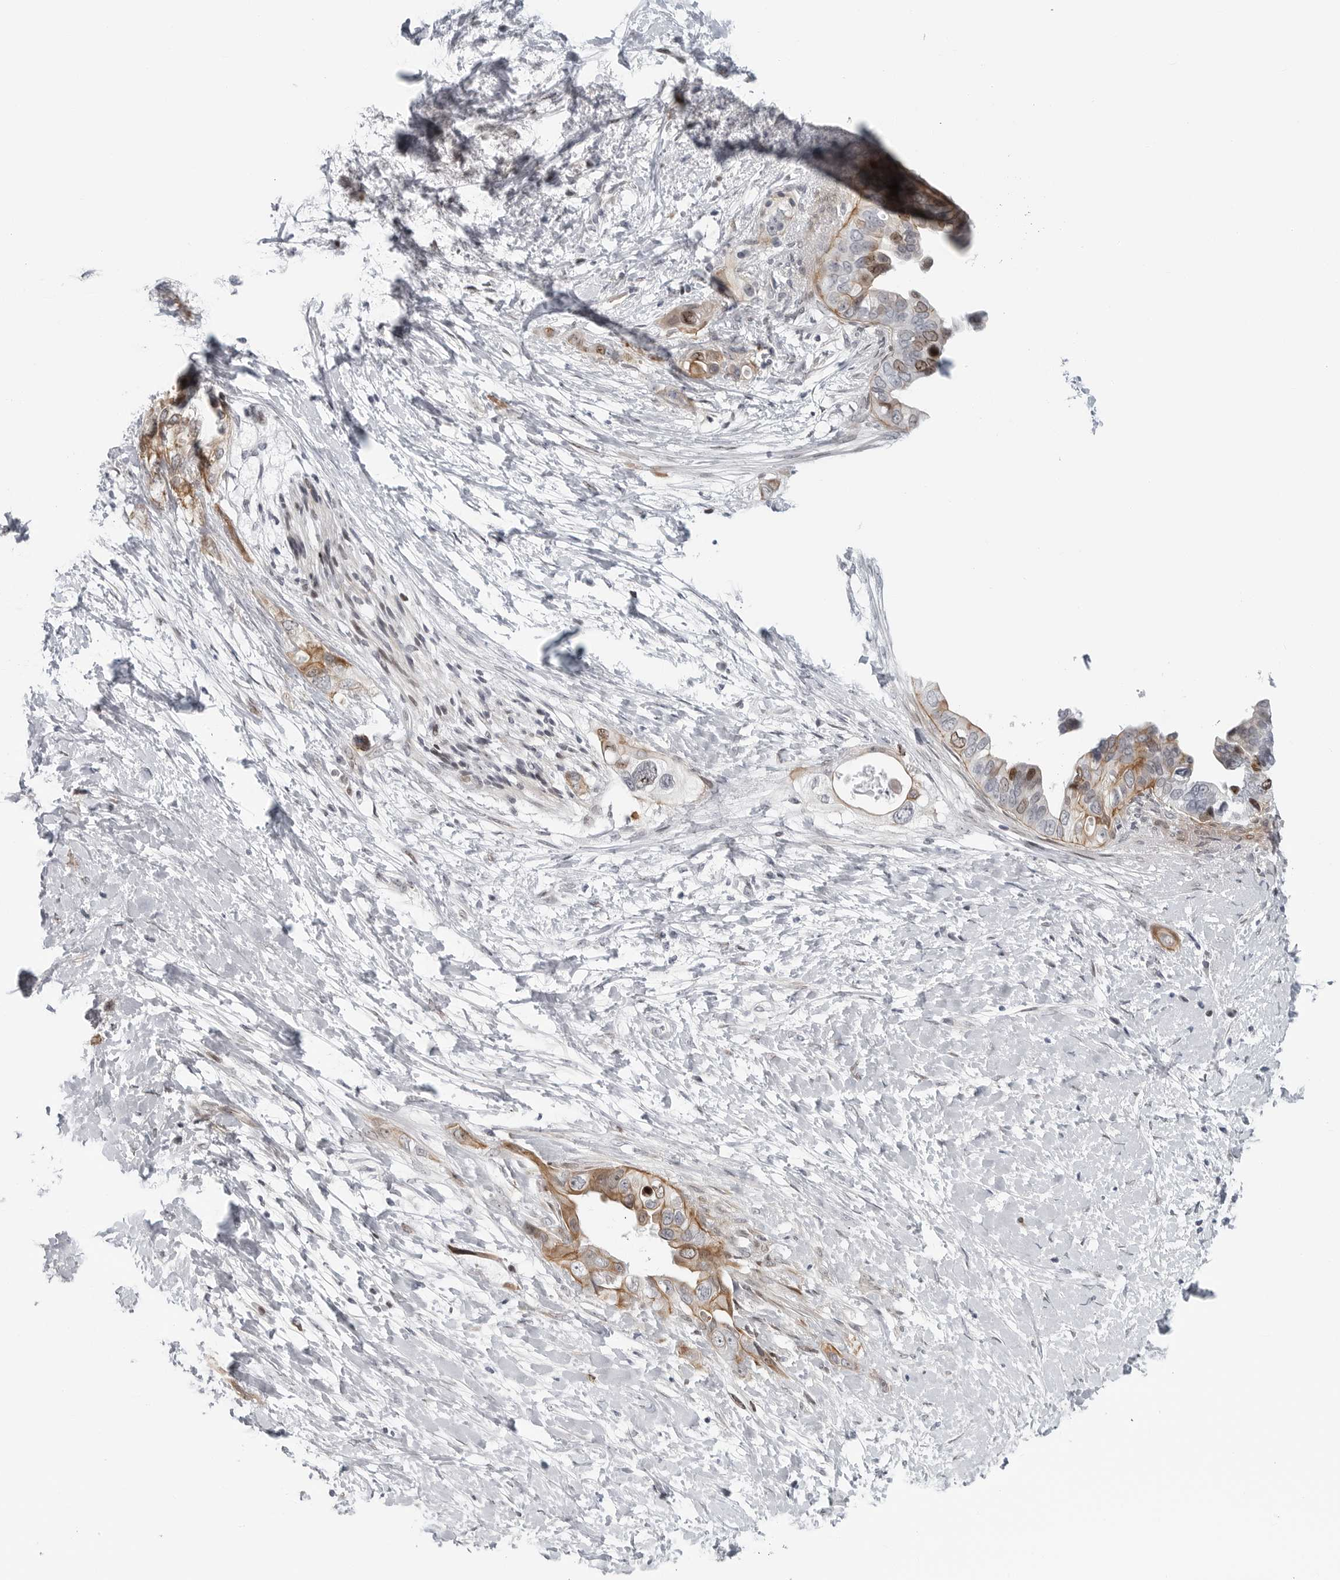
{"staining": {"intensity": "moderate", "quantity": ">75%", "location": "cytoplasmic/membranous"}, "tissue": "pancreatic cancer", "cell_type": "Tumor cells", "image_type": "cancer", "snomed": [{"axis": "morphology", "description": "Adenocarcinoma, NOS"}, {"axis": "topography", "description": "Pancreas"}], "caption": "Approximately >75% of tumor cells in human pancreatic cancer (adenocarcinoma) demonstrate moderate cytoplasmic/membranous protein expression as visualized by brown immunohistochemical staining.", "gene": "FAM135B", "patient": {"sex": "female", "age": 56}}